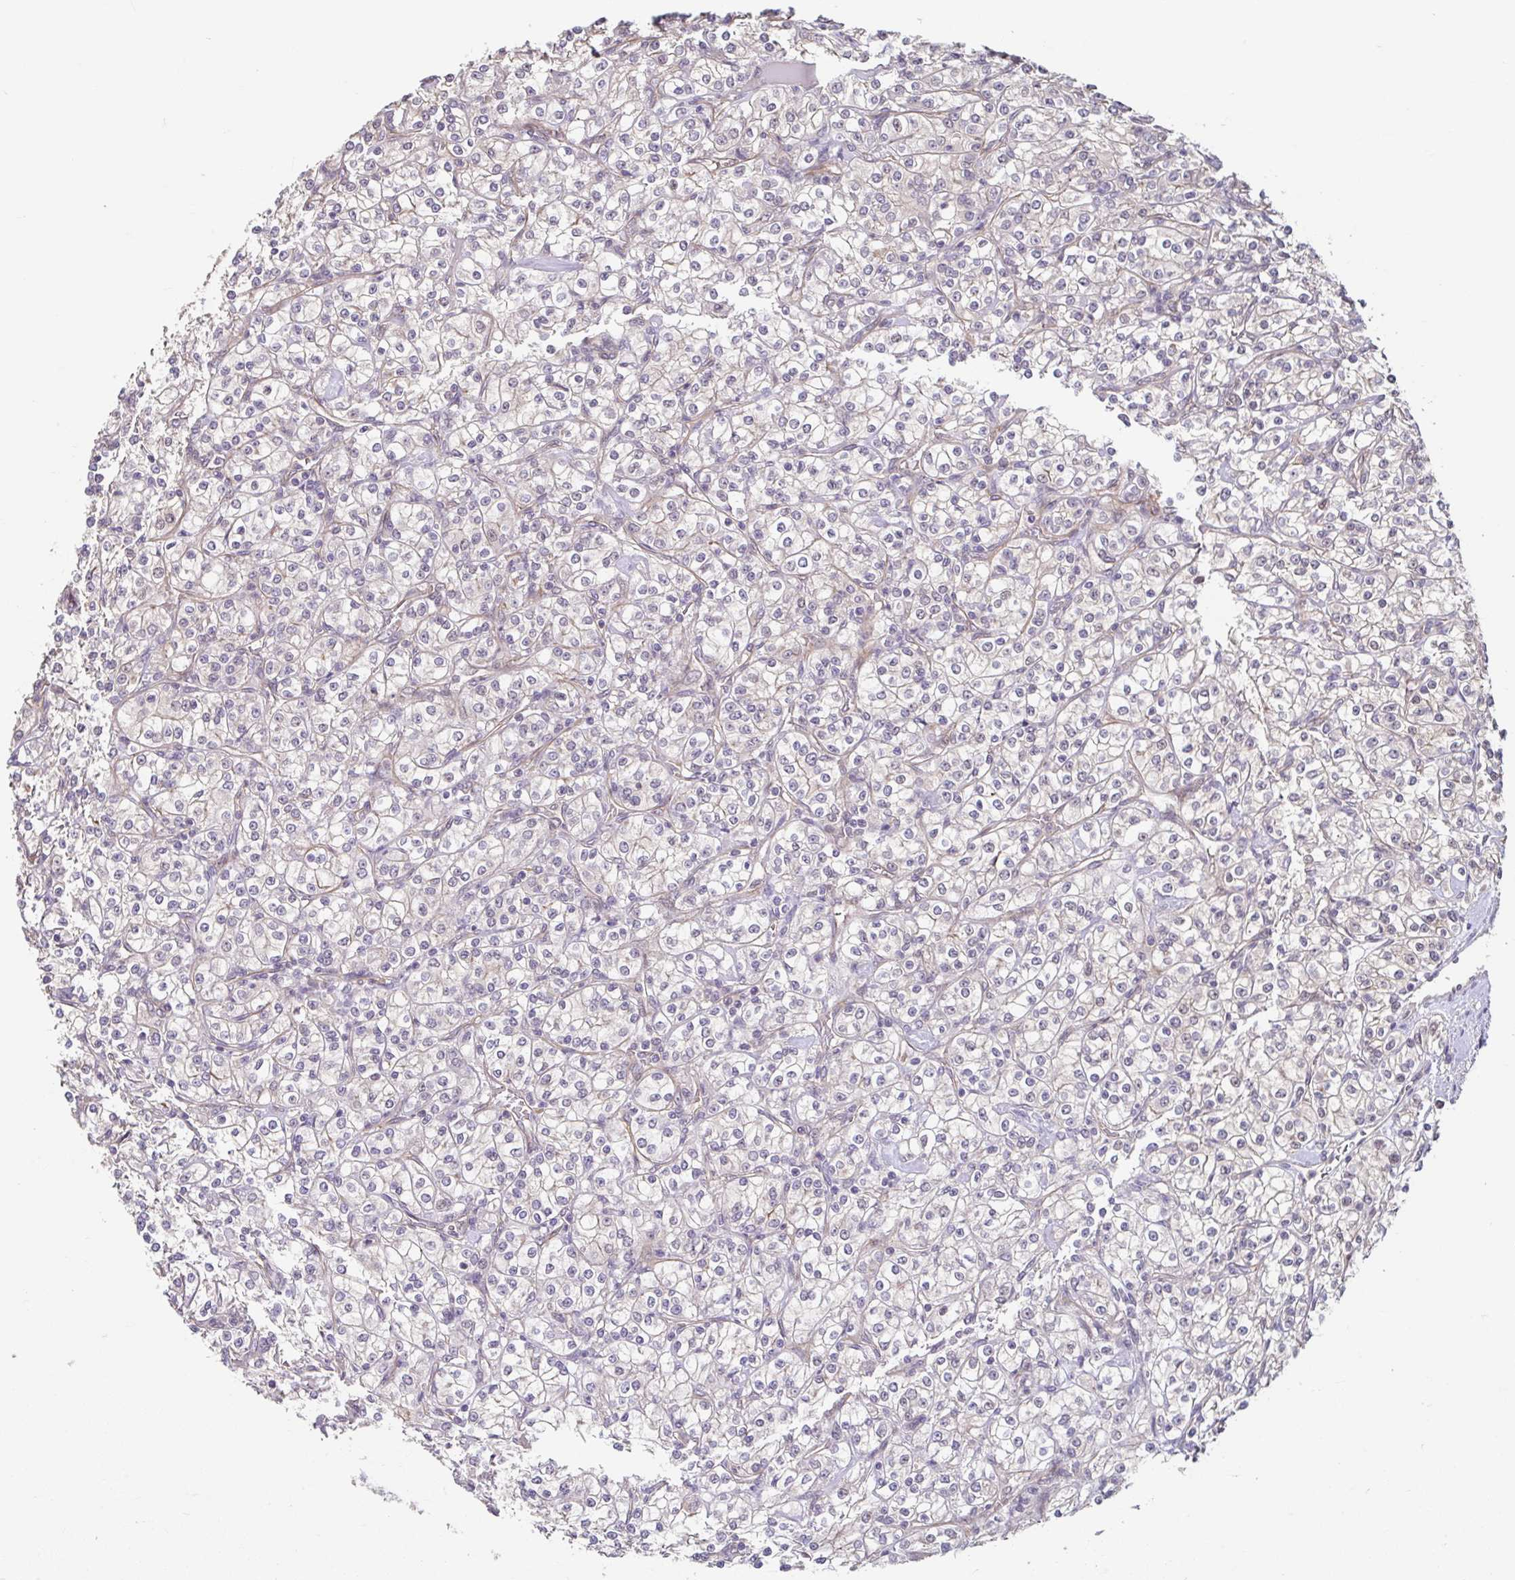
{"staining": {"intensity": "negative", "quantity": "none", "location": "none"}, "tissue": "renal cancer", "cell_type": "Tumor cells", "image_type": "cancer", "snomed": [{"axis": "morphology", "description": "Adenocarcinoma, NOS"}, {"axis": "topography", "description": "Kidney"}], "caption": "Photomicrograph shows no significant protein expression in tumor cells of renal cancer.", "gene": "STYXL1", "patient": {"sex": "male", "age": 77}}